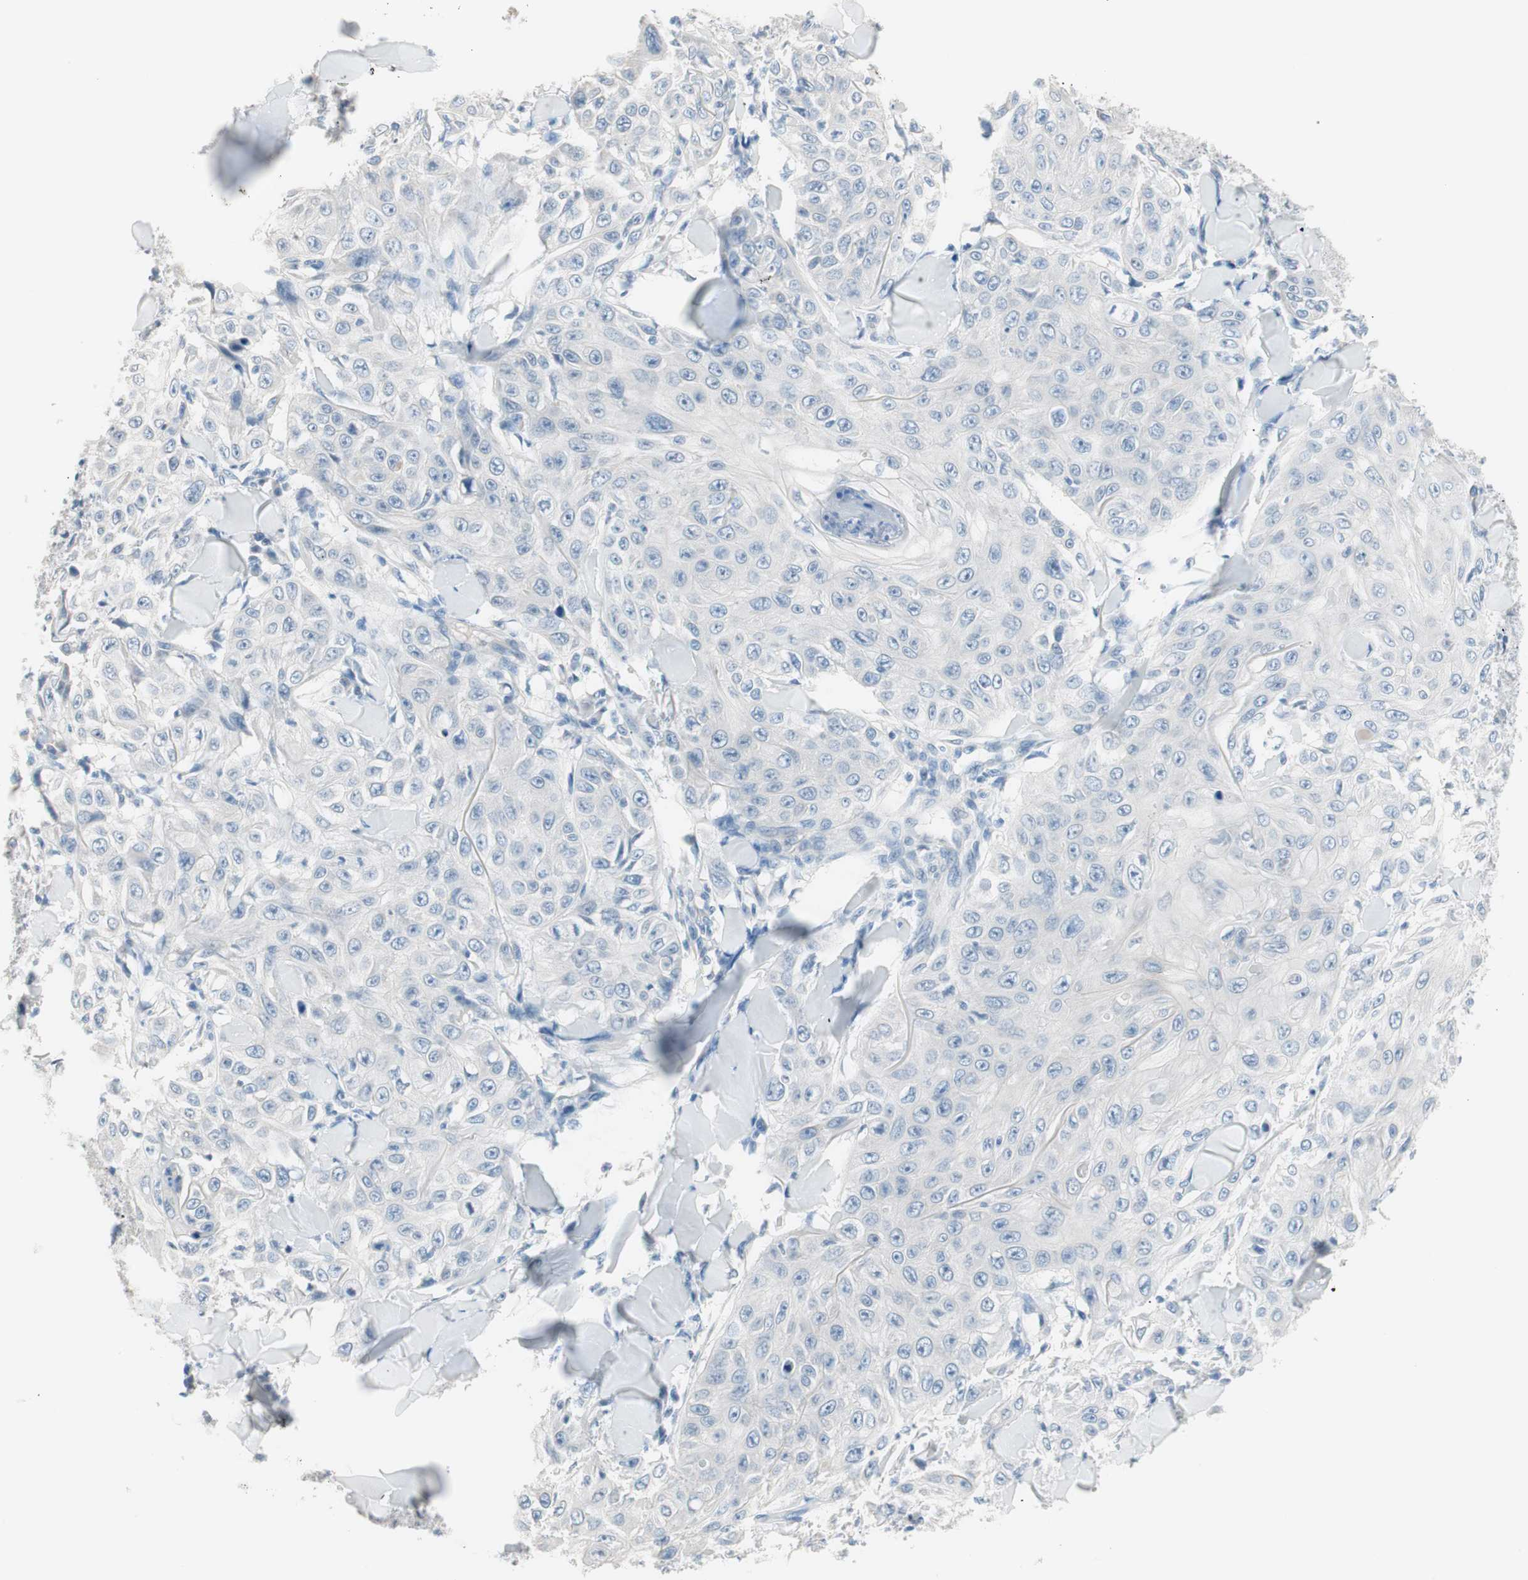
{"staining": {"intensity": "negative", "quantity": "none", "location": "none"}, "tissue": "skin cancer", "cell_type": "Tumor cells", "image_type": "cancer", "snomed": [{"axis": "morphology", "description": "Squamous cell carcinoma, NOS"}, {"axis": "topography", "description": "Skin"}], "caption": "Immunohistochemistry (IHC) micrograph of neoplastic tissue: human skin squamous cell carcinoma stained with DAB (3,3'-diaminobenzidine) reveals no significant protein positivity in tumor cells.", "gene": "VIL1", "patient": {"sex": "male", "age": 86}}